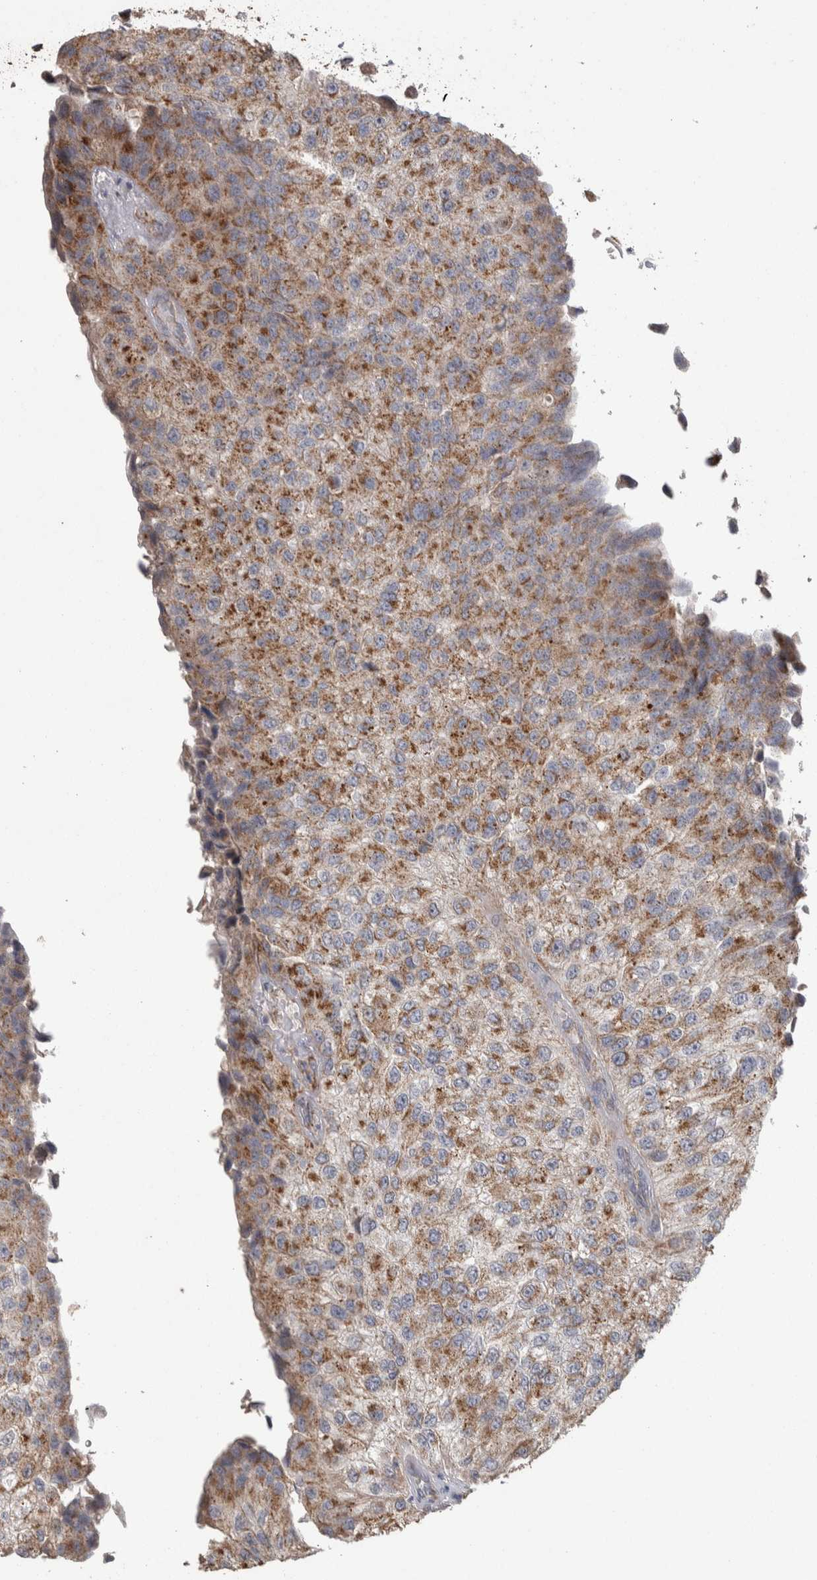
{"staining": {"intensity": "moderate", "quantity": ">75%", "location": "cytoplasmic/membranous"}, "tissue": "urothelial cancer", "cell_type": "Tumor cells", "image_type": "cancer", "snomed": [{"axis": "morphology", "description": "Urothelial carcinoma, High grade"}, {"axis": "topography", "description": "Kidney"}, {"axis": "topography", "description": "Urinary bladder"}], "caption": "A micrograph showing moderate cytoplasmic/membranous staining in about >75% of tumor cells in urothelial carcinoma (high-grade), as visualized by brown immunohistochemical staining.", "gene": "SCO1", "patient": {"sex": "male", "age": 77}}